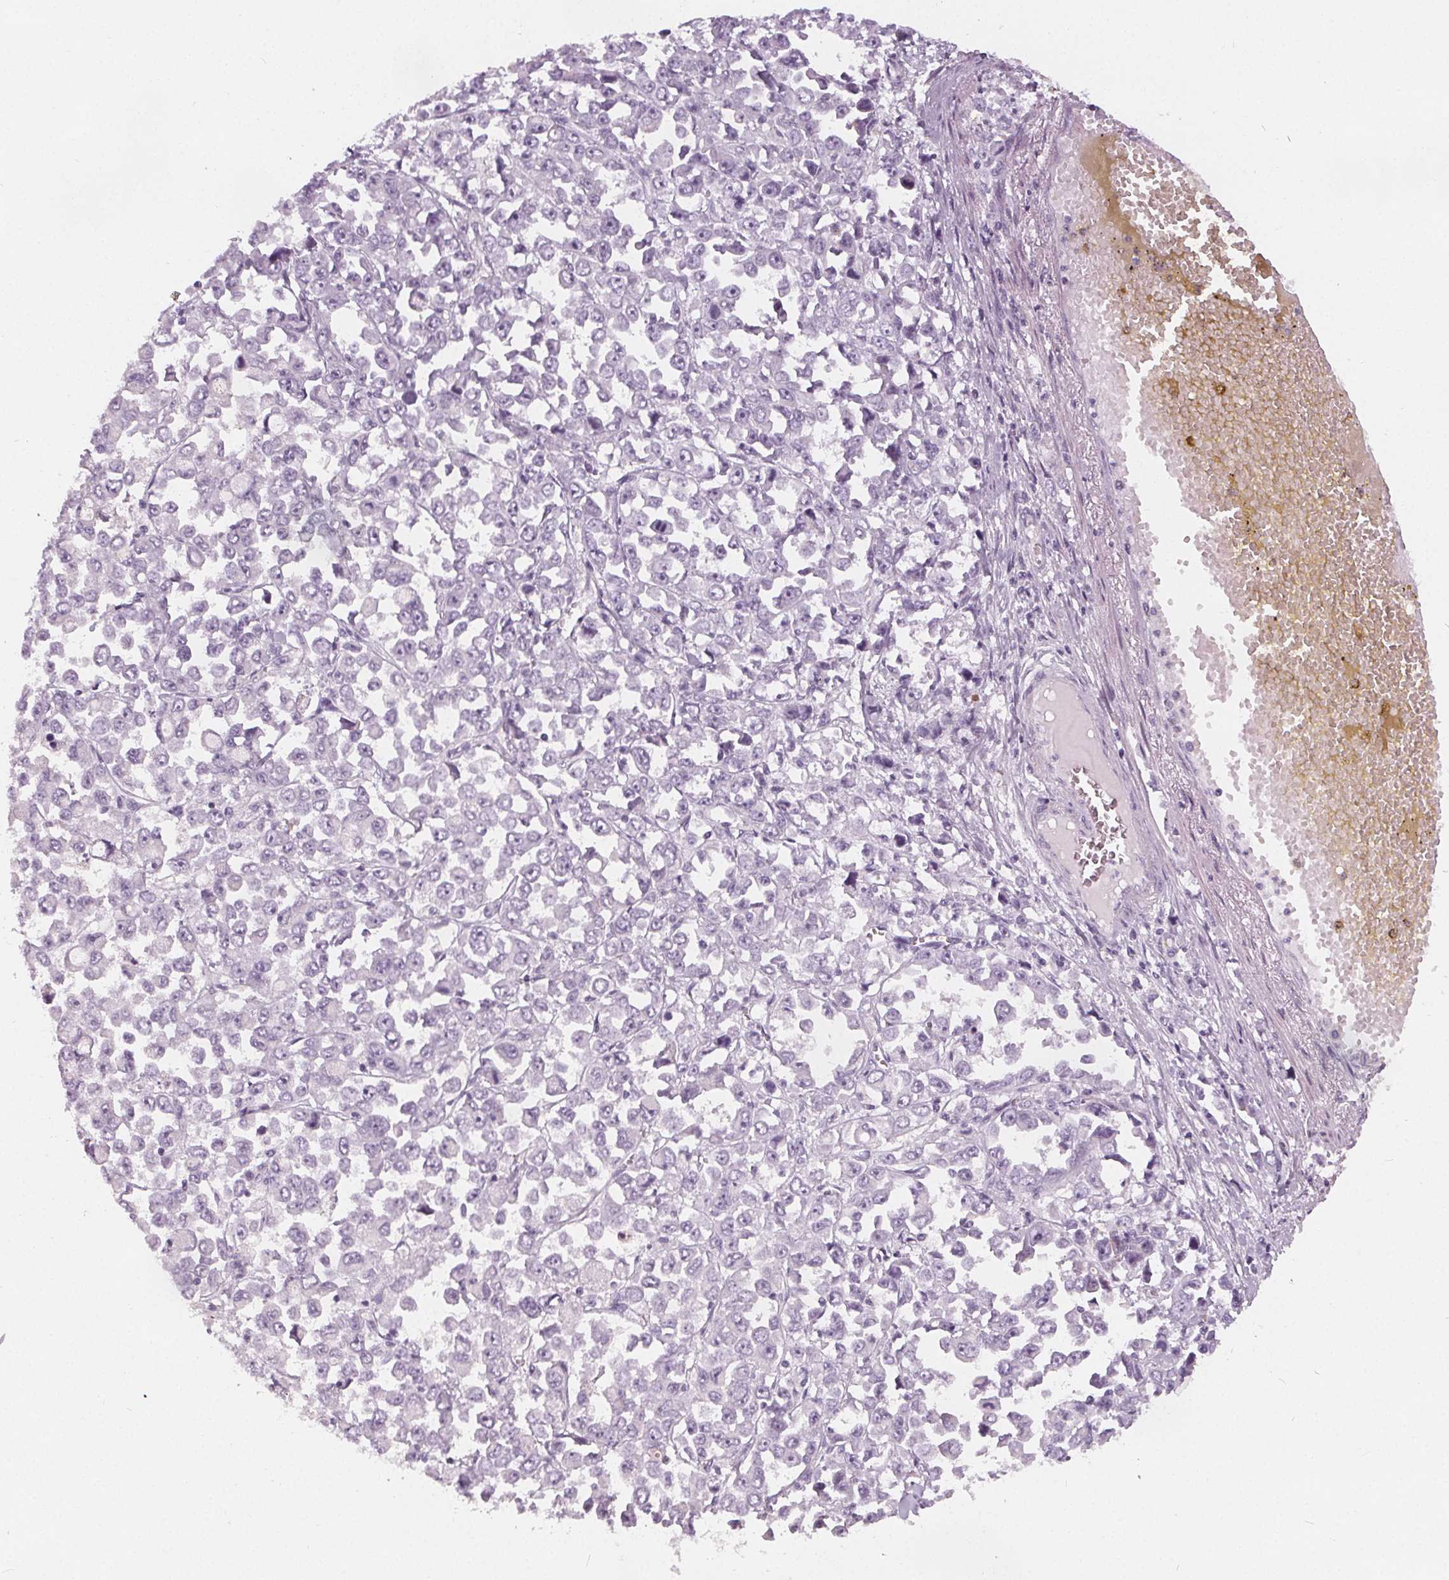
{"staining": {"intensity": "negative", "quantity": "none", "location": "none"}, "tissue": "stomach cancer", "cell_type": "Tumor cells", "image_type": "cancer", "snomed": [{"axis": "morphology", "description": "Adenocarcinoma, NOS"}, {"axis": "topography", "description": "Stomach, upper"}], "caption": "The micrograph shows no staining of tumor cells in stomach adenocarcinoma. Nuclei are stained in blue.", "gene": "SLC5A12", "patient": {"sex": "male", "age": 70}}